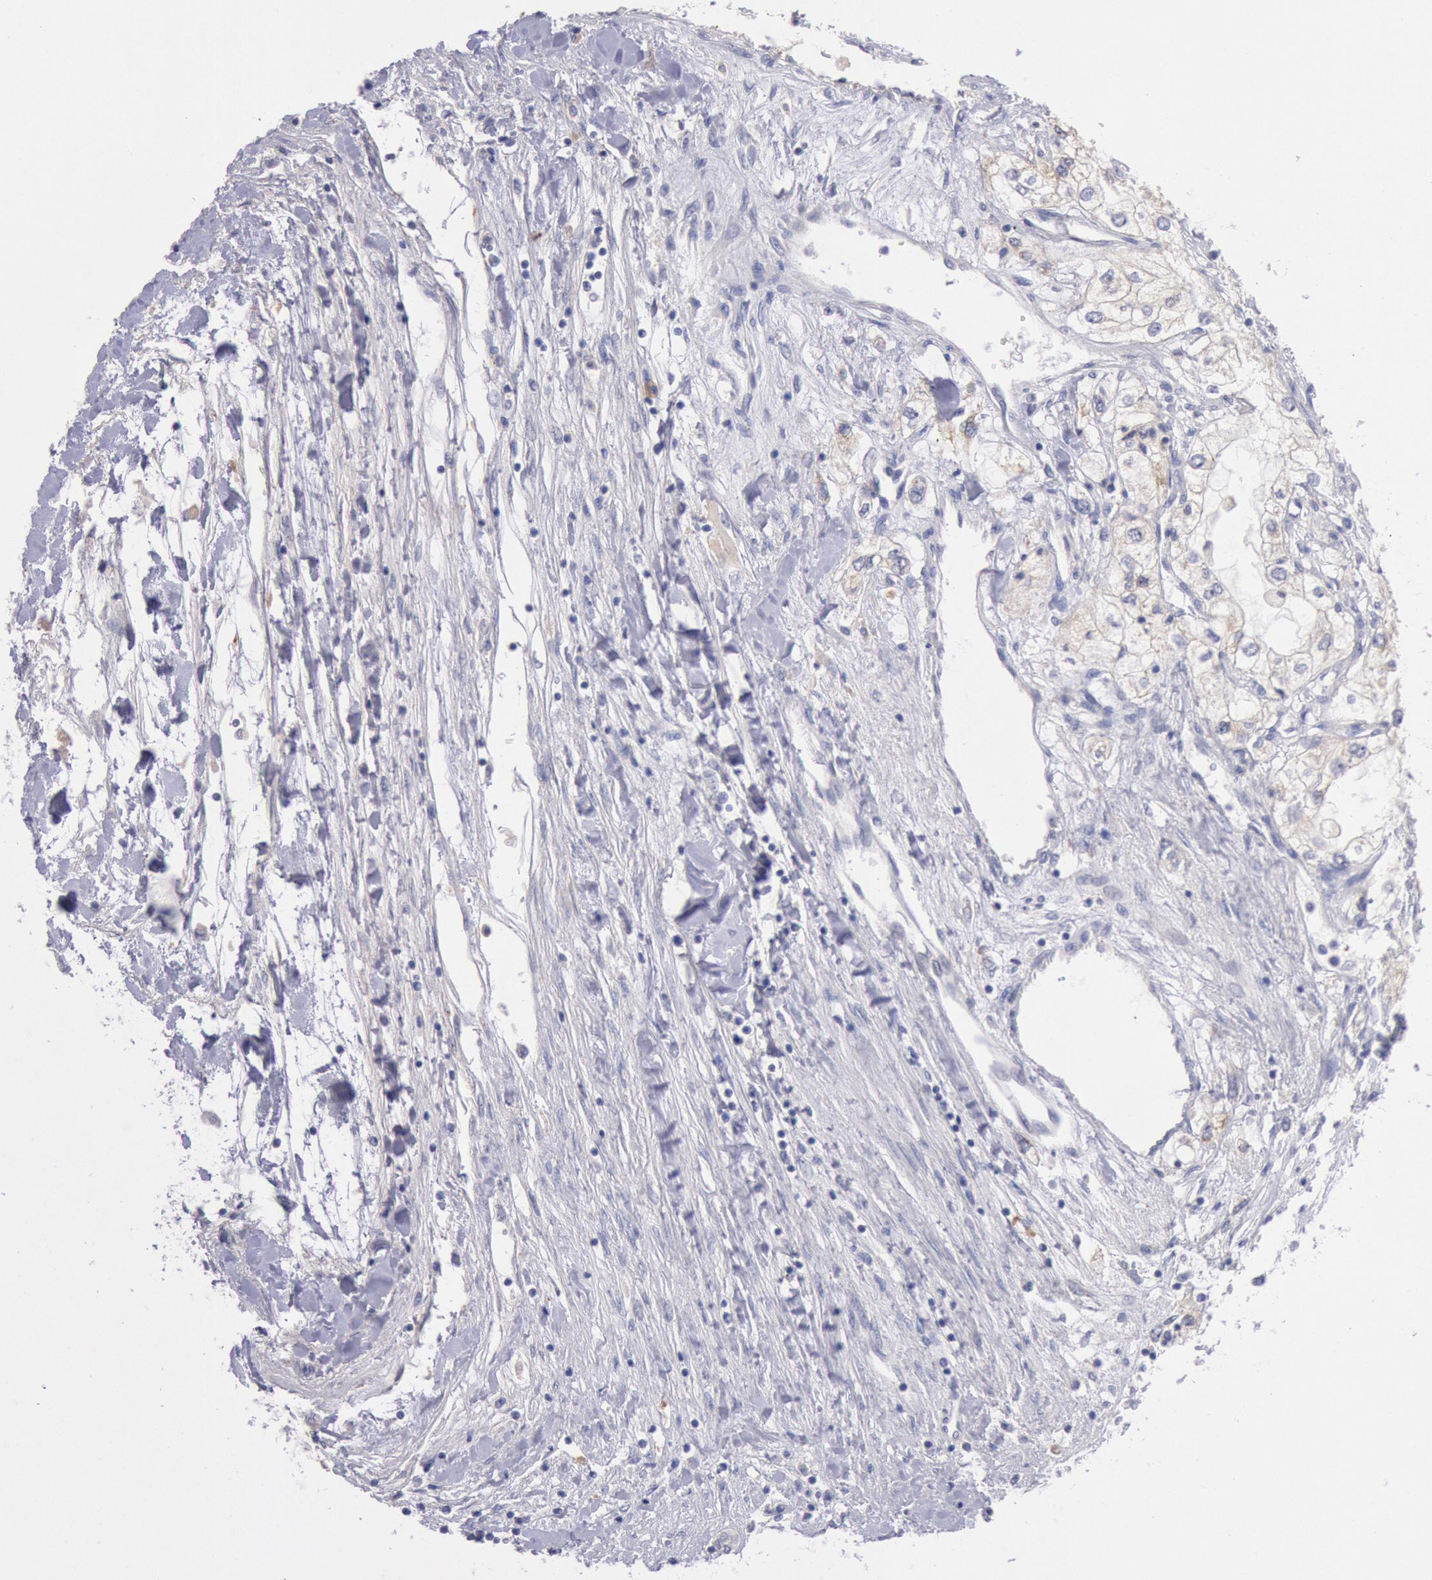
{"staining": {"intensity": "negative", "quantity": "none", "location": "none"}, "tissue": "renal cancer", "cell_type": "Tumor cells", "image_type": "cancer", "snomed": [{"axis": "morphology", "description": "Adenocarcinoma, NOS"}, {"axis": "topography", "description": "Kidney"}], "caption": "Tumor cells show no significant protein positivity in renal cancer (adenocarcinoma). The staining is performed using DAB (3,3'-diaminobenzidine) brown chromogen with nuclei counter-stained in using hematoxylin.", "gene": "GAL3ST1", "patient": {"sex": "male", "age": 57}}